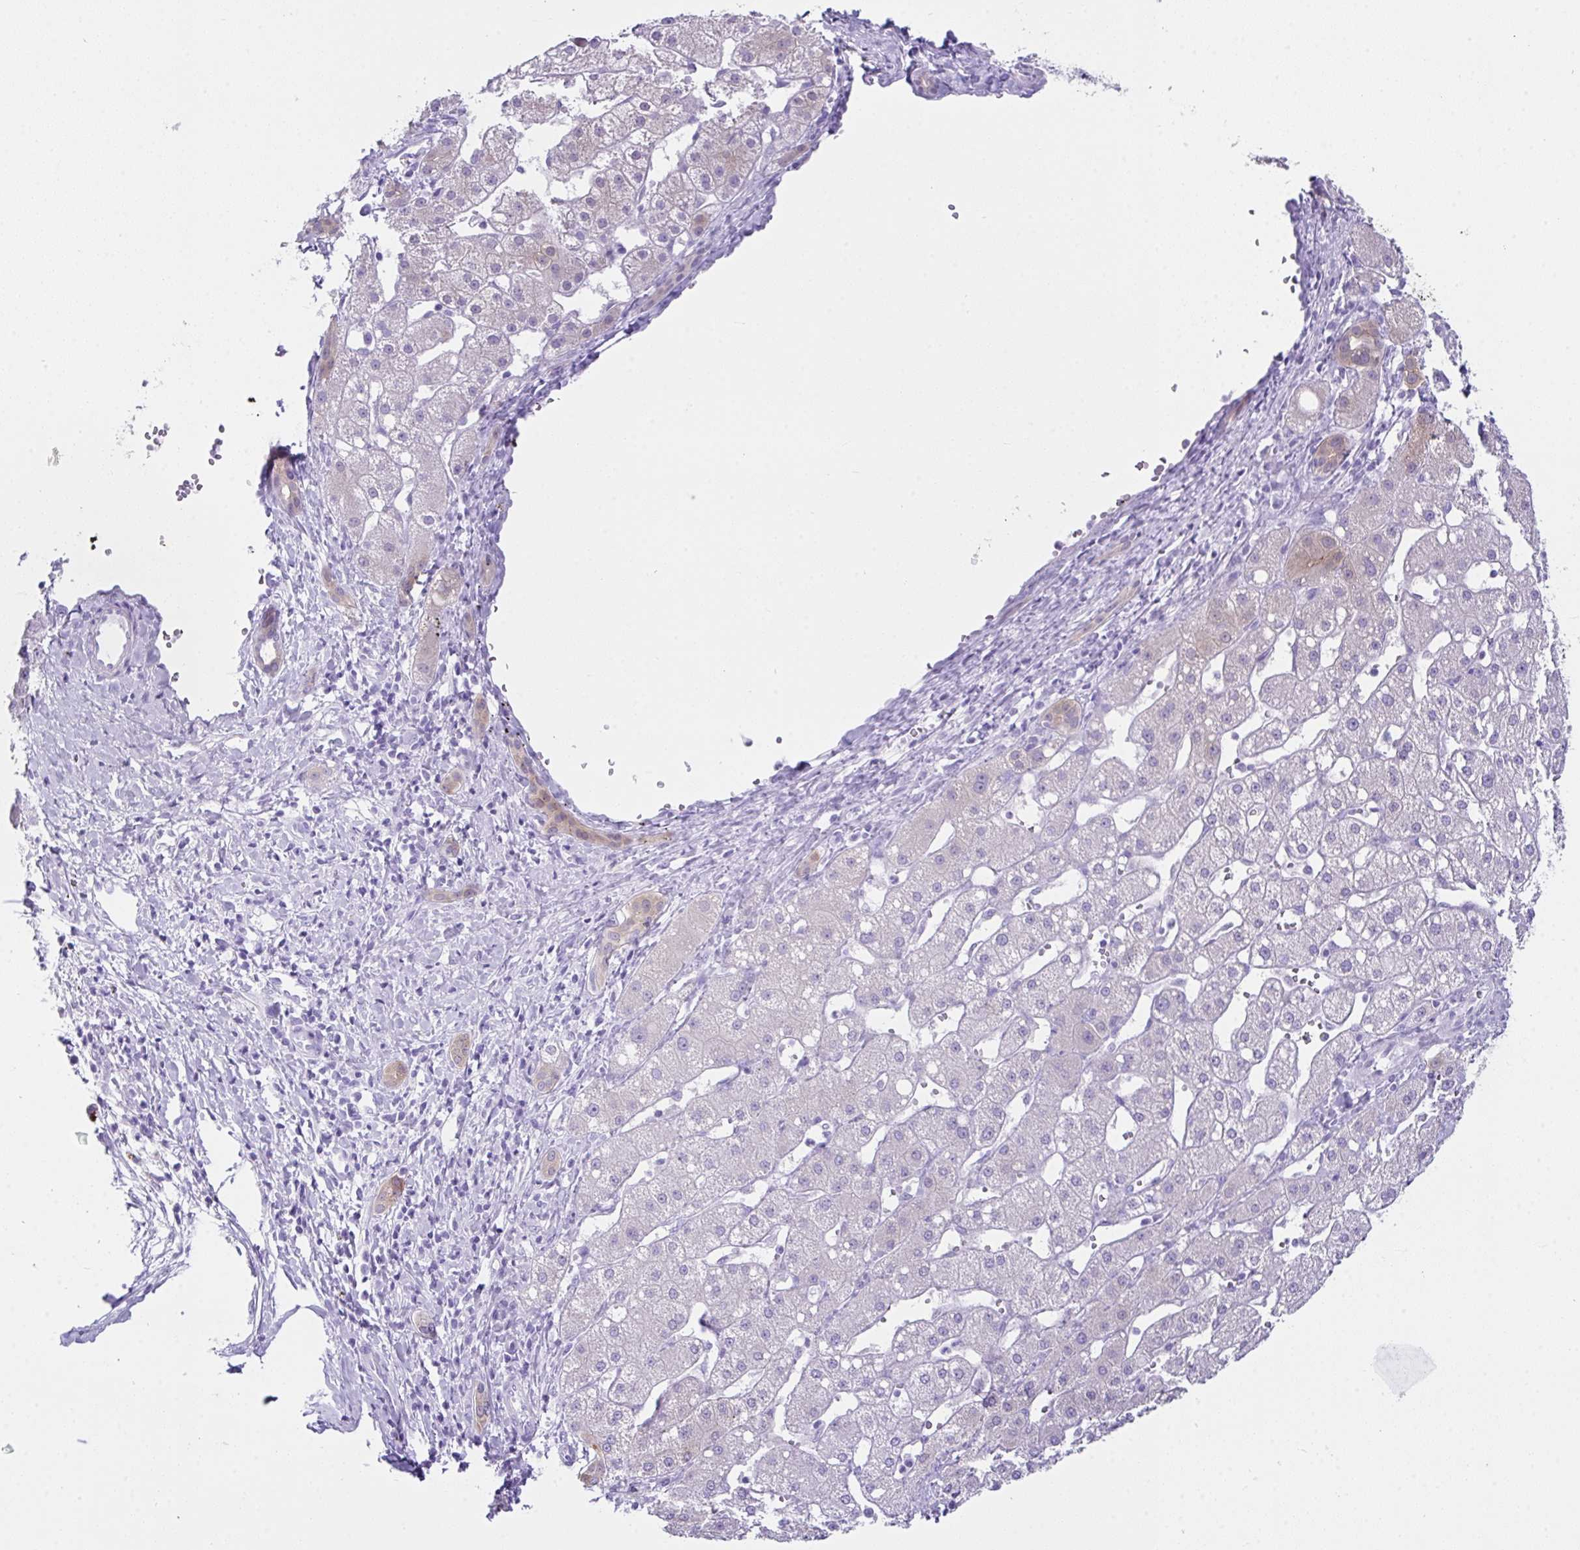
{"staining": {"intensity": "negative", "quantity": "none", "location": "none"}, "tissue": "liver cancer", "cell_type": "Tumor cells", "image_type": "cancer", "snomed": [{"axis": "morphology", "description": "Carcinoma, Hepatocellular, NOS"}, {"axis": "topography", "description": "Liver"}], "caption": "Immunohistochemical staining of hepatocellular carcinoma (liver) reveals no significant staining in tumor cells.", "gene": "LGALS4", "patient": {"sex": "male", "age": 67}}